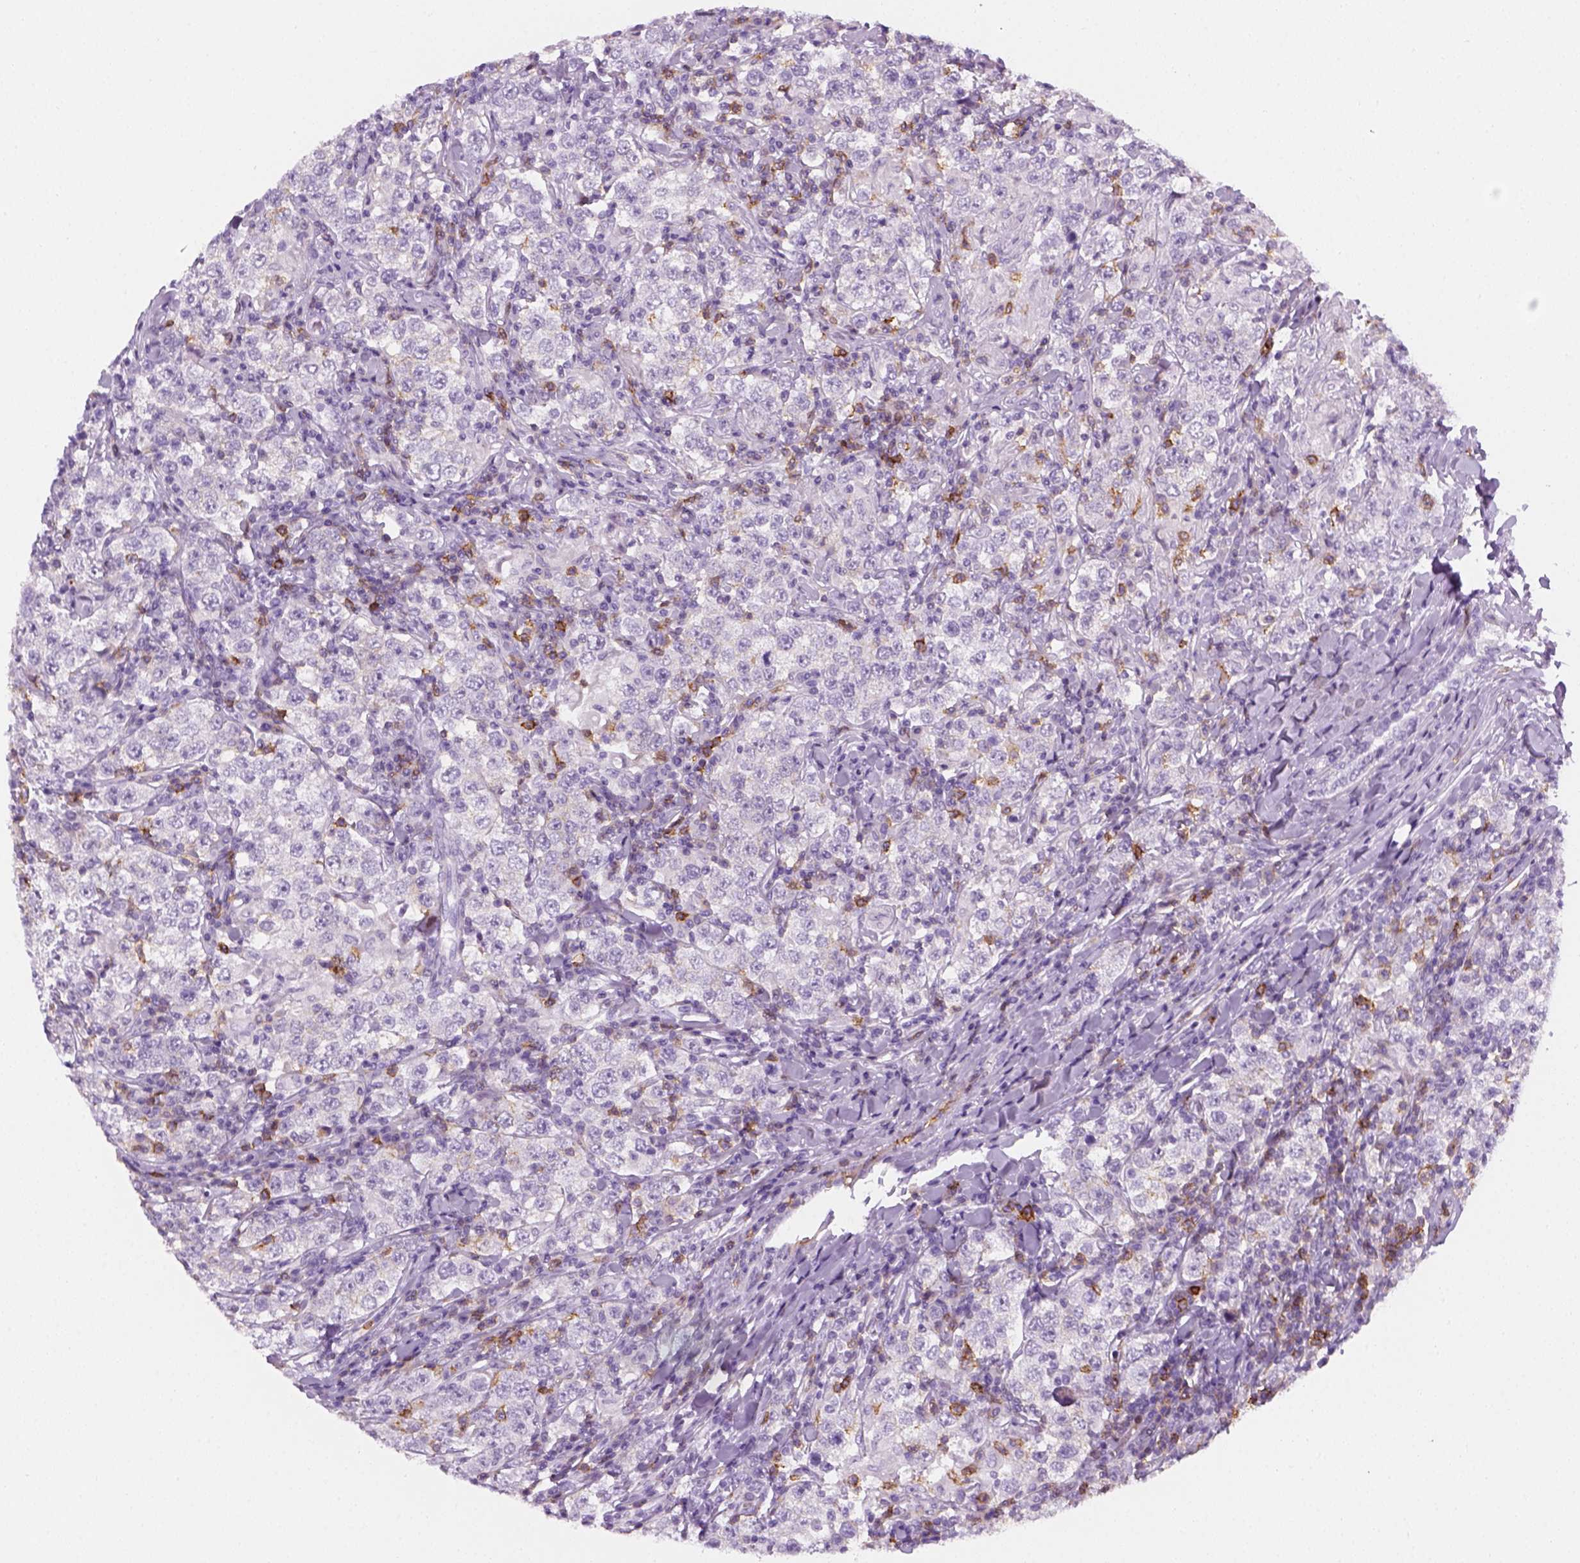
{"staining": {"intensity": "negative", "quantity": "none", "location": "none"}, "tissue": "testis cancer", "cell_type": "Tumor cells", "image_type": "cancer", "snomed": [{"axis": "morphology", "description": "Seminoma, NOS"}, {"axis": "morphology", "description": "Carcinoma, Embryonal, NOS"}, {"axis": "topography", "description": "Testis"}], "caption": "The histopathology image reveals no staining of tumor cells in testis cancer (embryonal carcinoma).", "gene": "AQP3", "patient": {"sex": "male", "age": 41}}